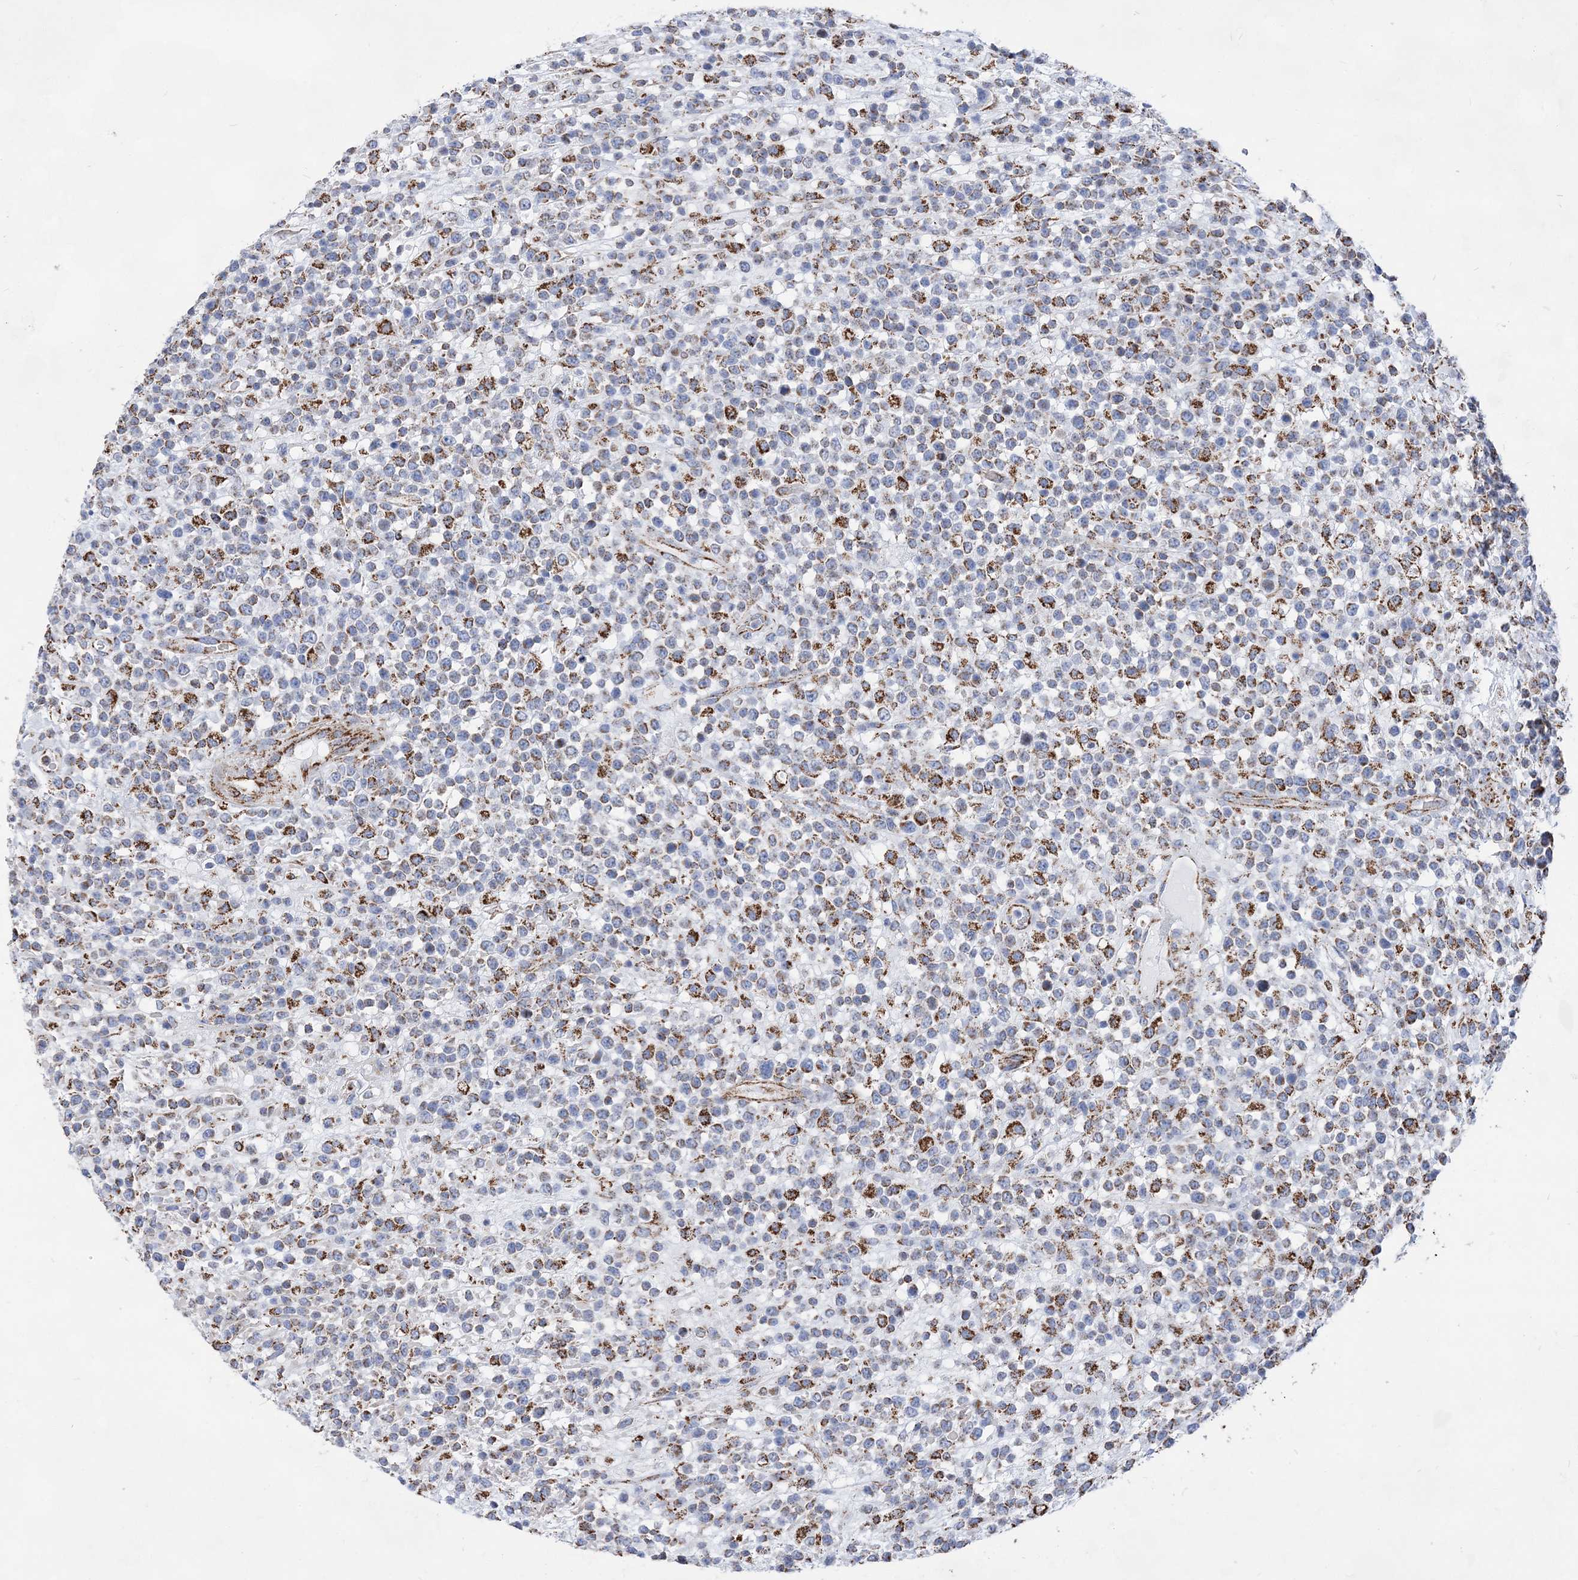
{"staining": {"intensity": "strong", "quantity": "25%-75%", "location": "cytoplasmic/membranous"}, "tissue": "lymphoma", "cell_type": "Tumor cells", "image_type": "cancer", "snomed": [{"axis": "morphology", "description": "Malignant lymphoma, non-Hodgkin's type, High grade"}, {"axis": "topography", "description": "Colon"}], "caption": "High-grade malignant lymphoma, non-Hodgkin's type stained with a brown dye displays strong cytoplasmic/membranous positive staining in approximately 25%-75% of tumor cells.", "gene": "ACOT9", "patient": {"sex": "female", "age": 53}}